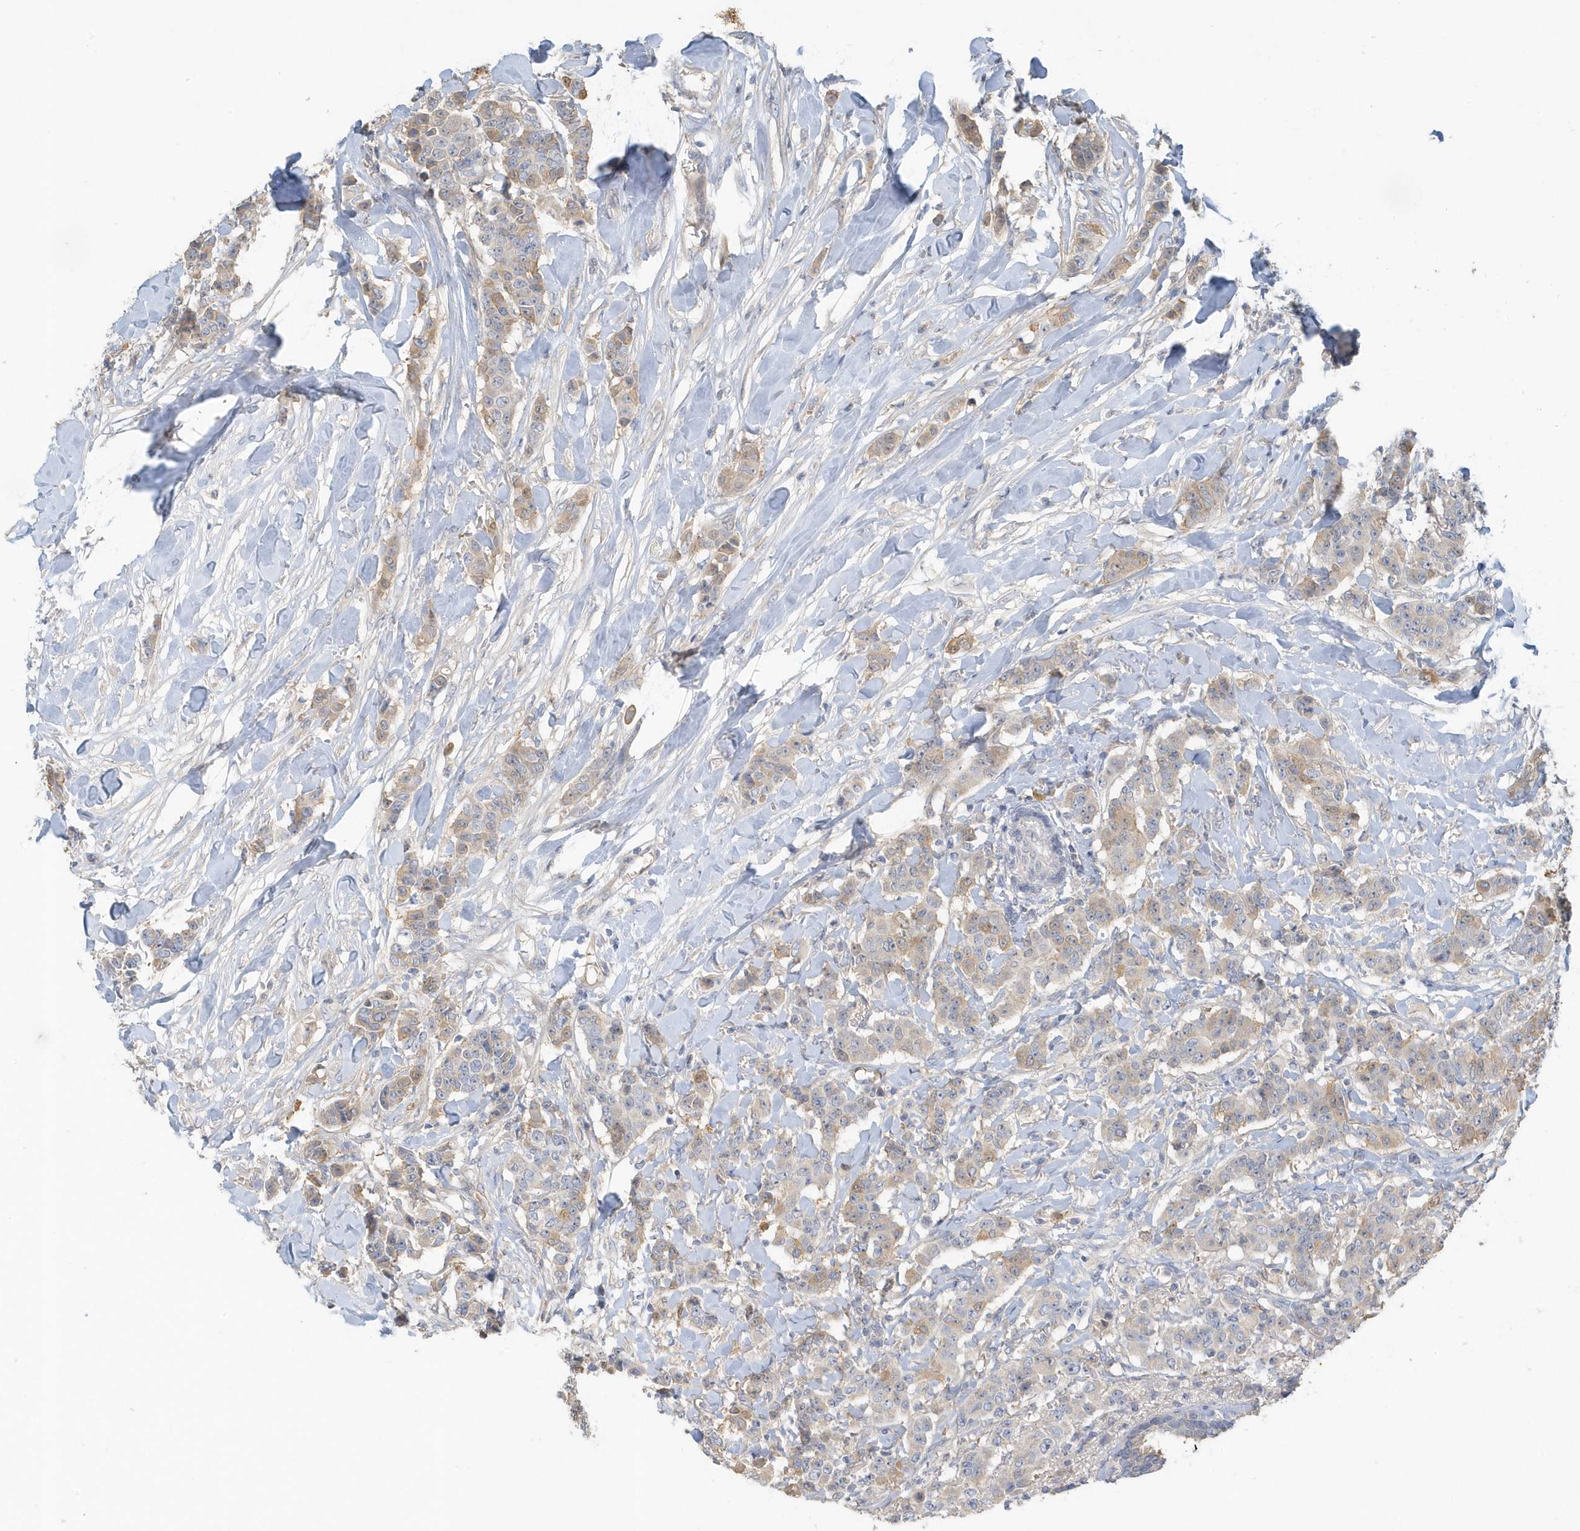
{"staining": {"intensity": "weak", "quantity": "<25%", "location": "cytoplasmic/membranous"}, "tissue": "breast cancer", "cell_type": "Tumor cells", "image_type": "cancer", "snomed": [{"axis": "morphology", "description": "Duct carcinoma"}, {"axis": "topography", "description": "Breast"}], "caption": "This is a histopathology image of immunohistochemistry (IHC) staining of infiltrating ductal carcinoma (breast), which shows no expression in tumor cells. Nuclei are stained in blue.", "gene": "USP53", "patient": {"sex": "female", "age": 40}}